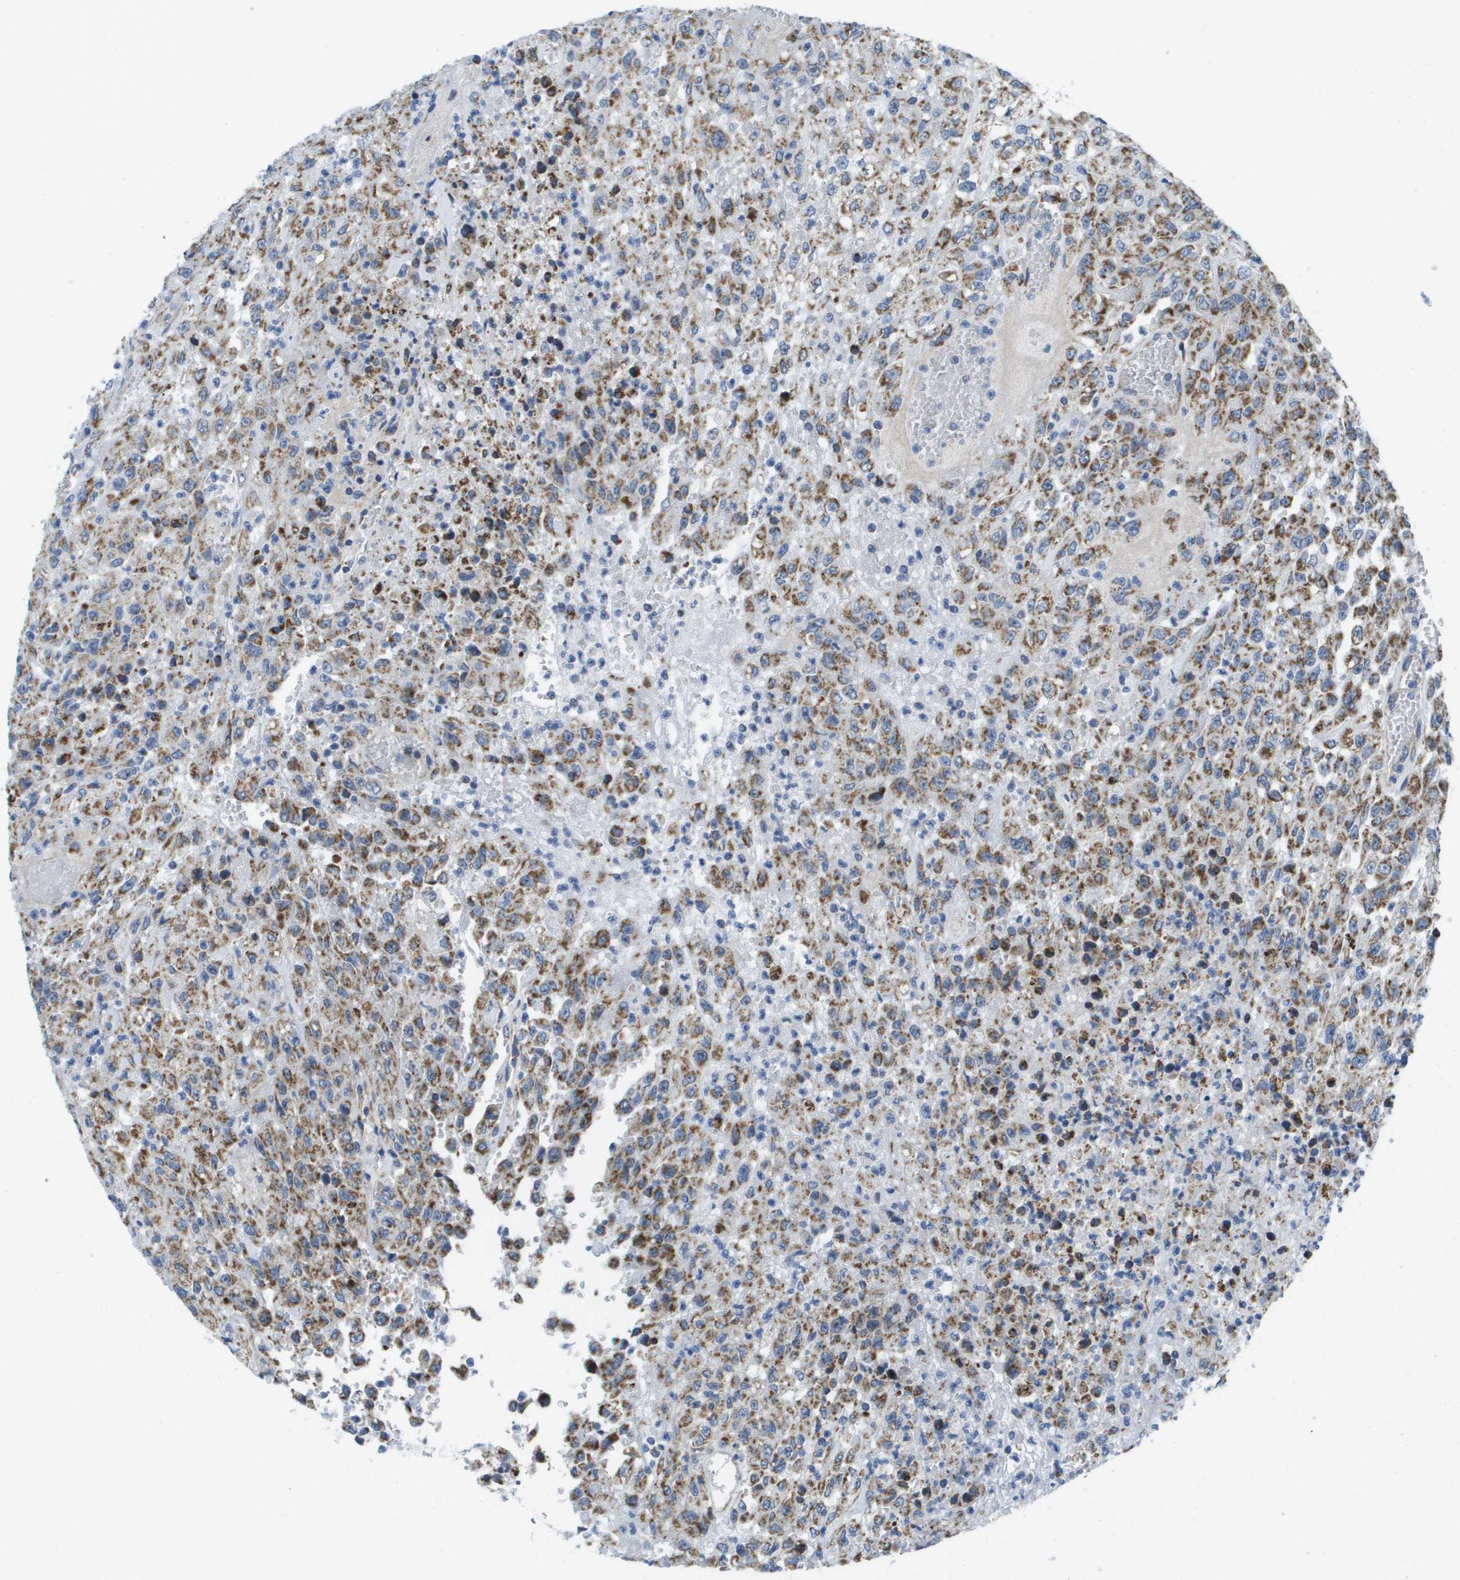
{"staining": {"intensity": "moderate", "quantity": ">75%", "location": "cytoplasmic/membranous"}, "tissue": "urothelial cancer", "cell_type": "Tumor cells", "image_type": "cancer", "snomed": [{"axis": "morphology", "description": "Urothelial carcinoma, High grade"}, {"axis": "topography", "description": "Urinary bladder"}], "caption": "Tumor cells display moderate cytoplasmic/membranous staining in approximately >75% of cells in urothelial cancer.", "gene": "KRT23", "patient": {"sex": "male", "age": 46}}